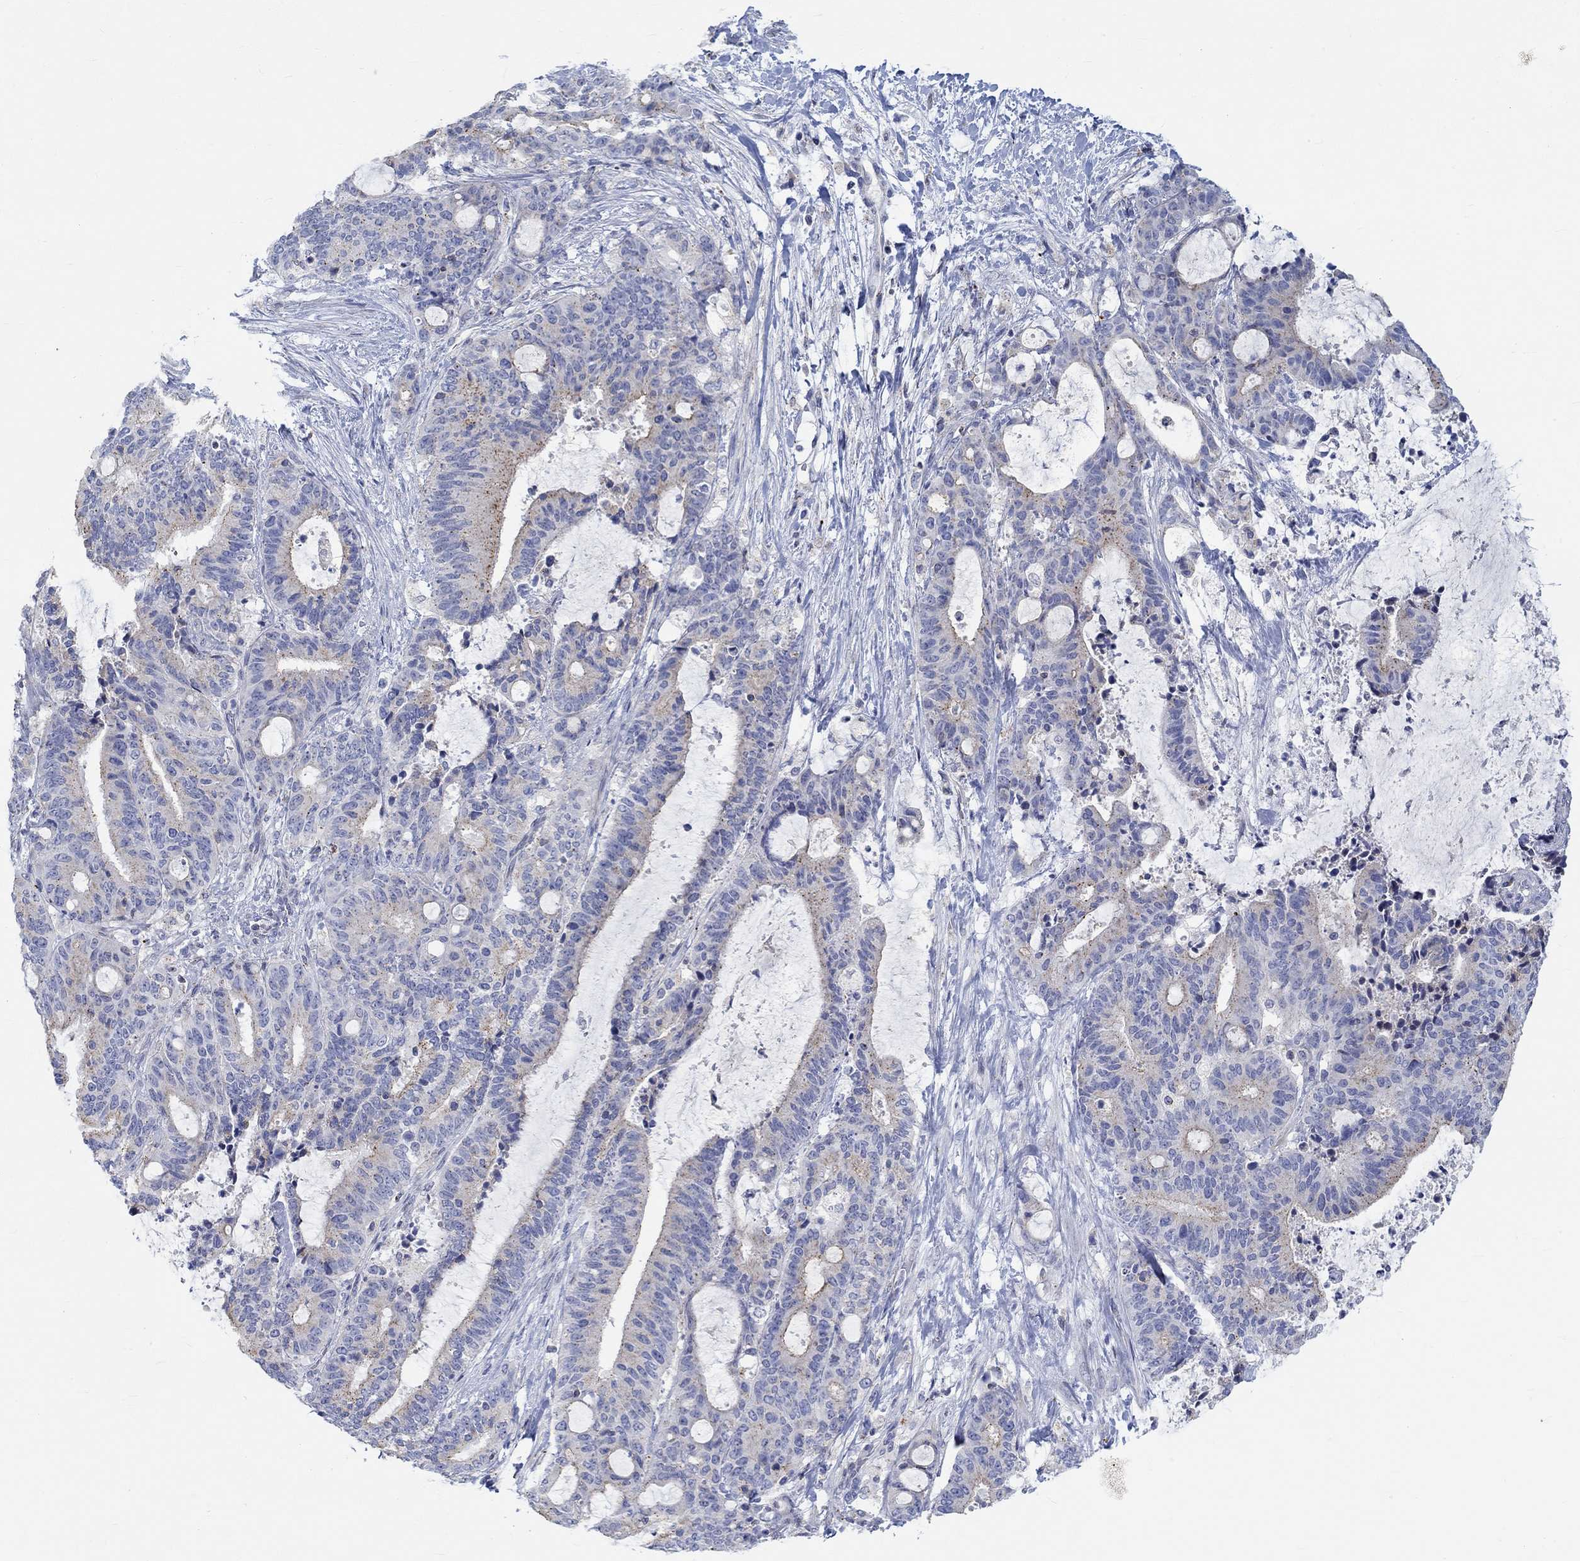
{"staining": {"intensity": "moderate", "quantity": "<25%", "location": "cytoplasmic/membranous"}, "tissue": "liver cancer", "cell_type": "Tumor cells", "image_type": "cancer", "snomed": [{"axis": "morphology", "description": "Cholangiocarcinoma"}, {"axis": "topography", "description": "Liver"}], "caption": "High-power microscopy captured an IHC photomicrograph of liver cholangiocarcinoma, revealing moderate cytoplasmic/membranous positivity in about <25% of tumor cells.", "gene": "NAV3", "patient": {"sex": "female", "age": 73}}